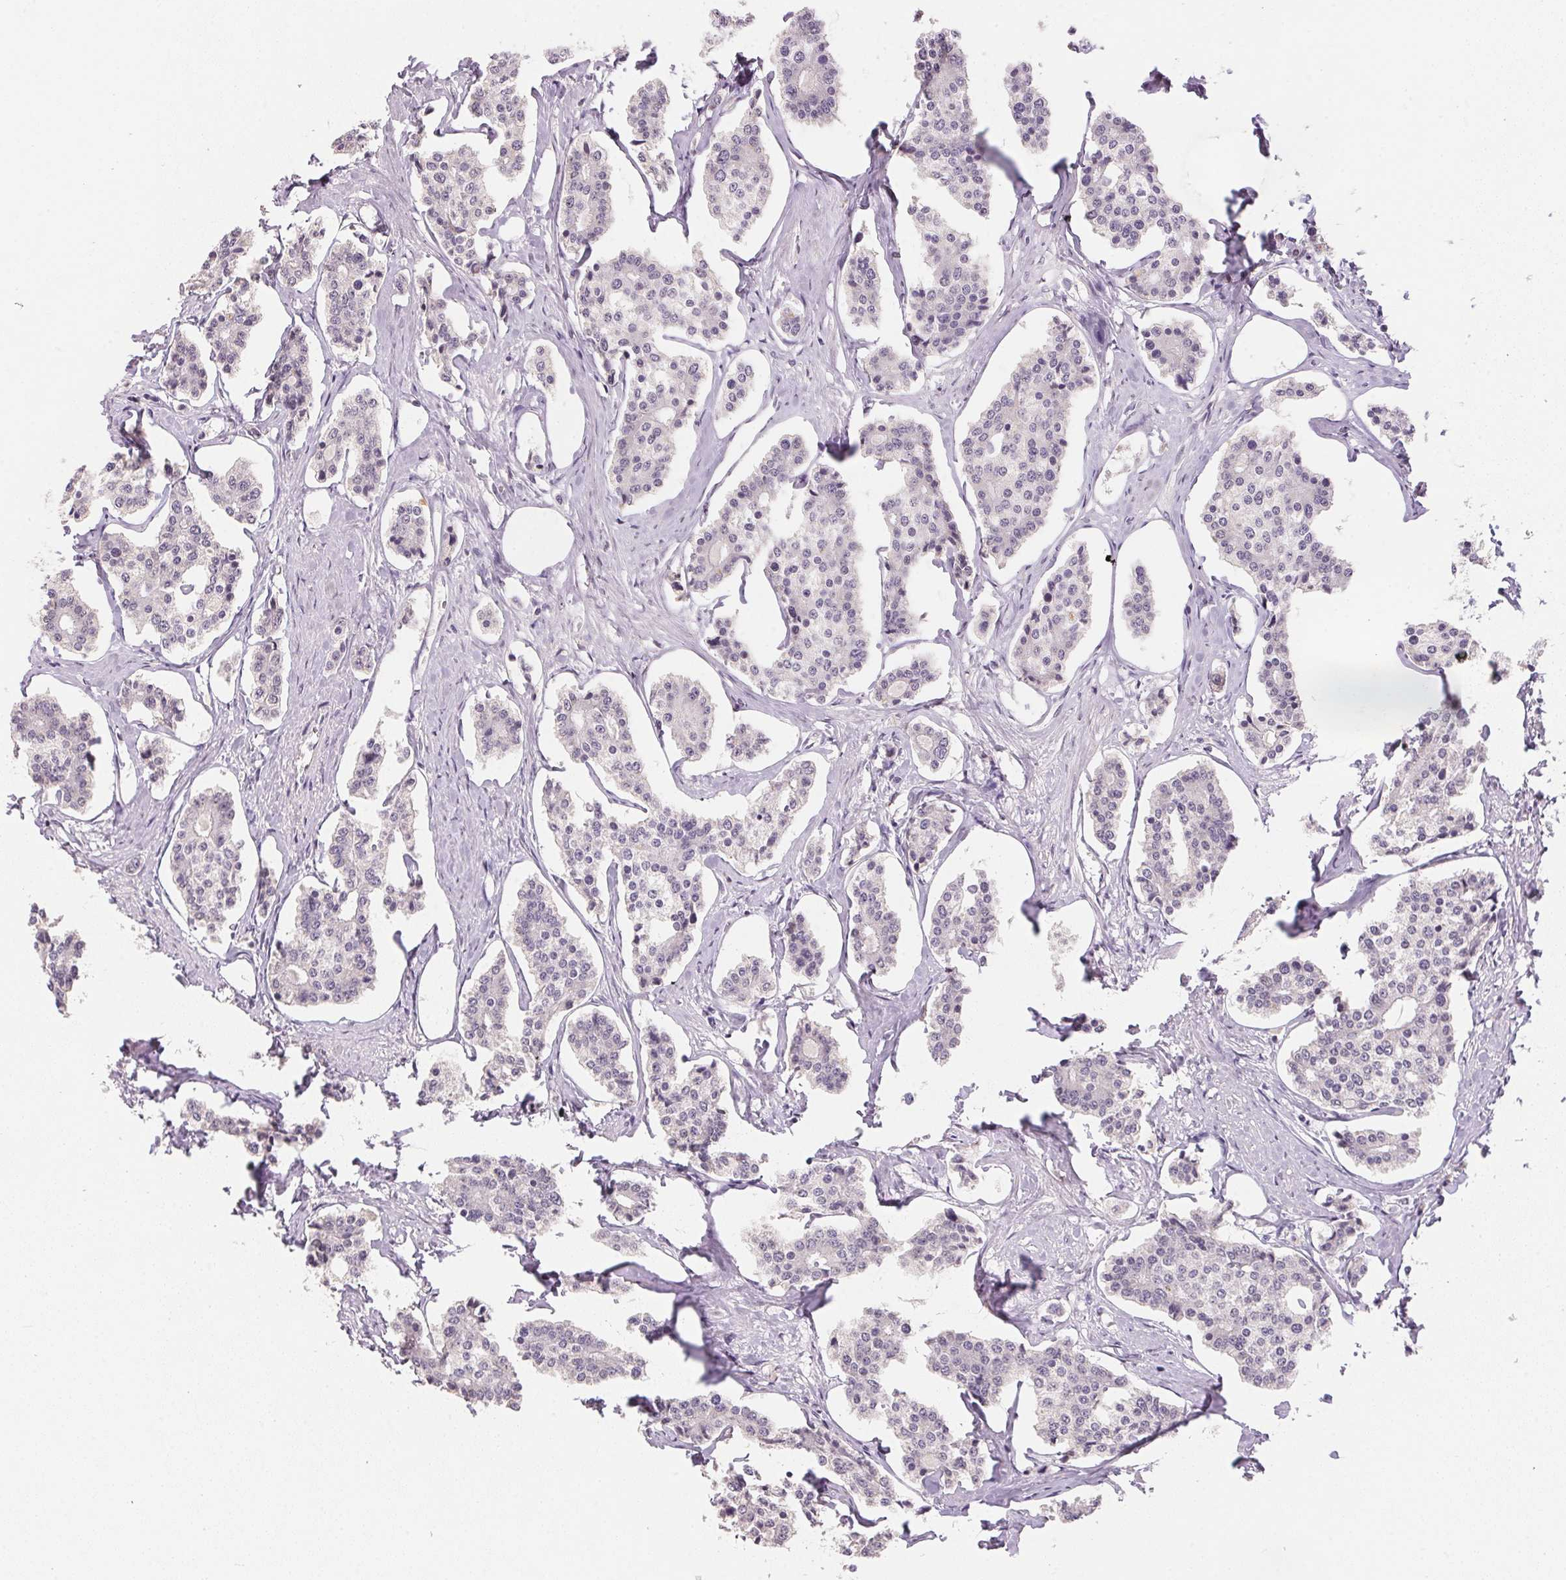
{"staining": {"intensity": "negative", "quantity": "none", "location": "none"}, "tissue": "carcinoid", "cell_type": "Tumor cells", "image_type": "cancer", "snomed": [{"axis": "morphology", "description": "Carcinoid, malignant, NOS"}, {"axis": "topography", "description": "Small intestine"}], "caption": "Protein analysis of carcinoid (malignant) demonstrates no significant staining in tumor cells. The staining was performed using DAB to visualize the protein expression in brown, while the nuclei were stained in blue with hematoxylin (Magnification: 20x).", "gene": "POLR3G", "patient": {"sex": "female", "age": 65}}